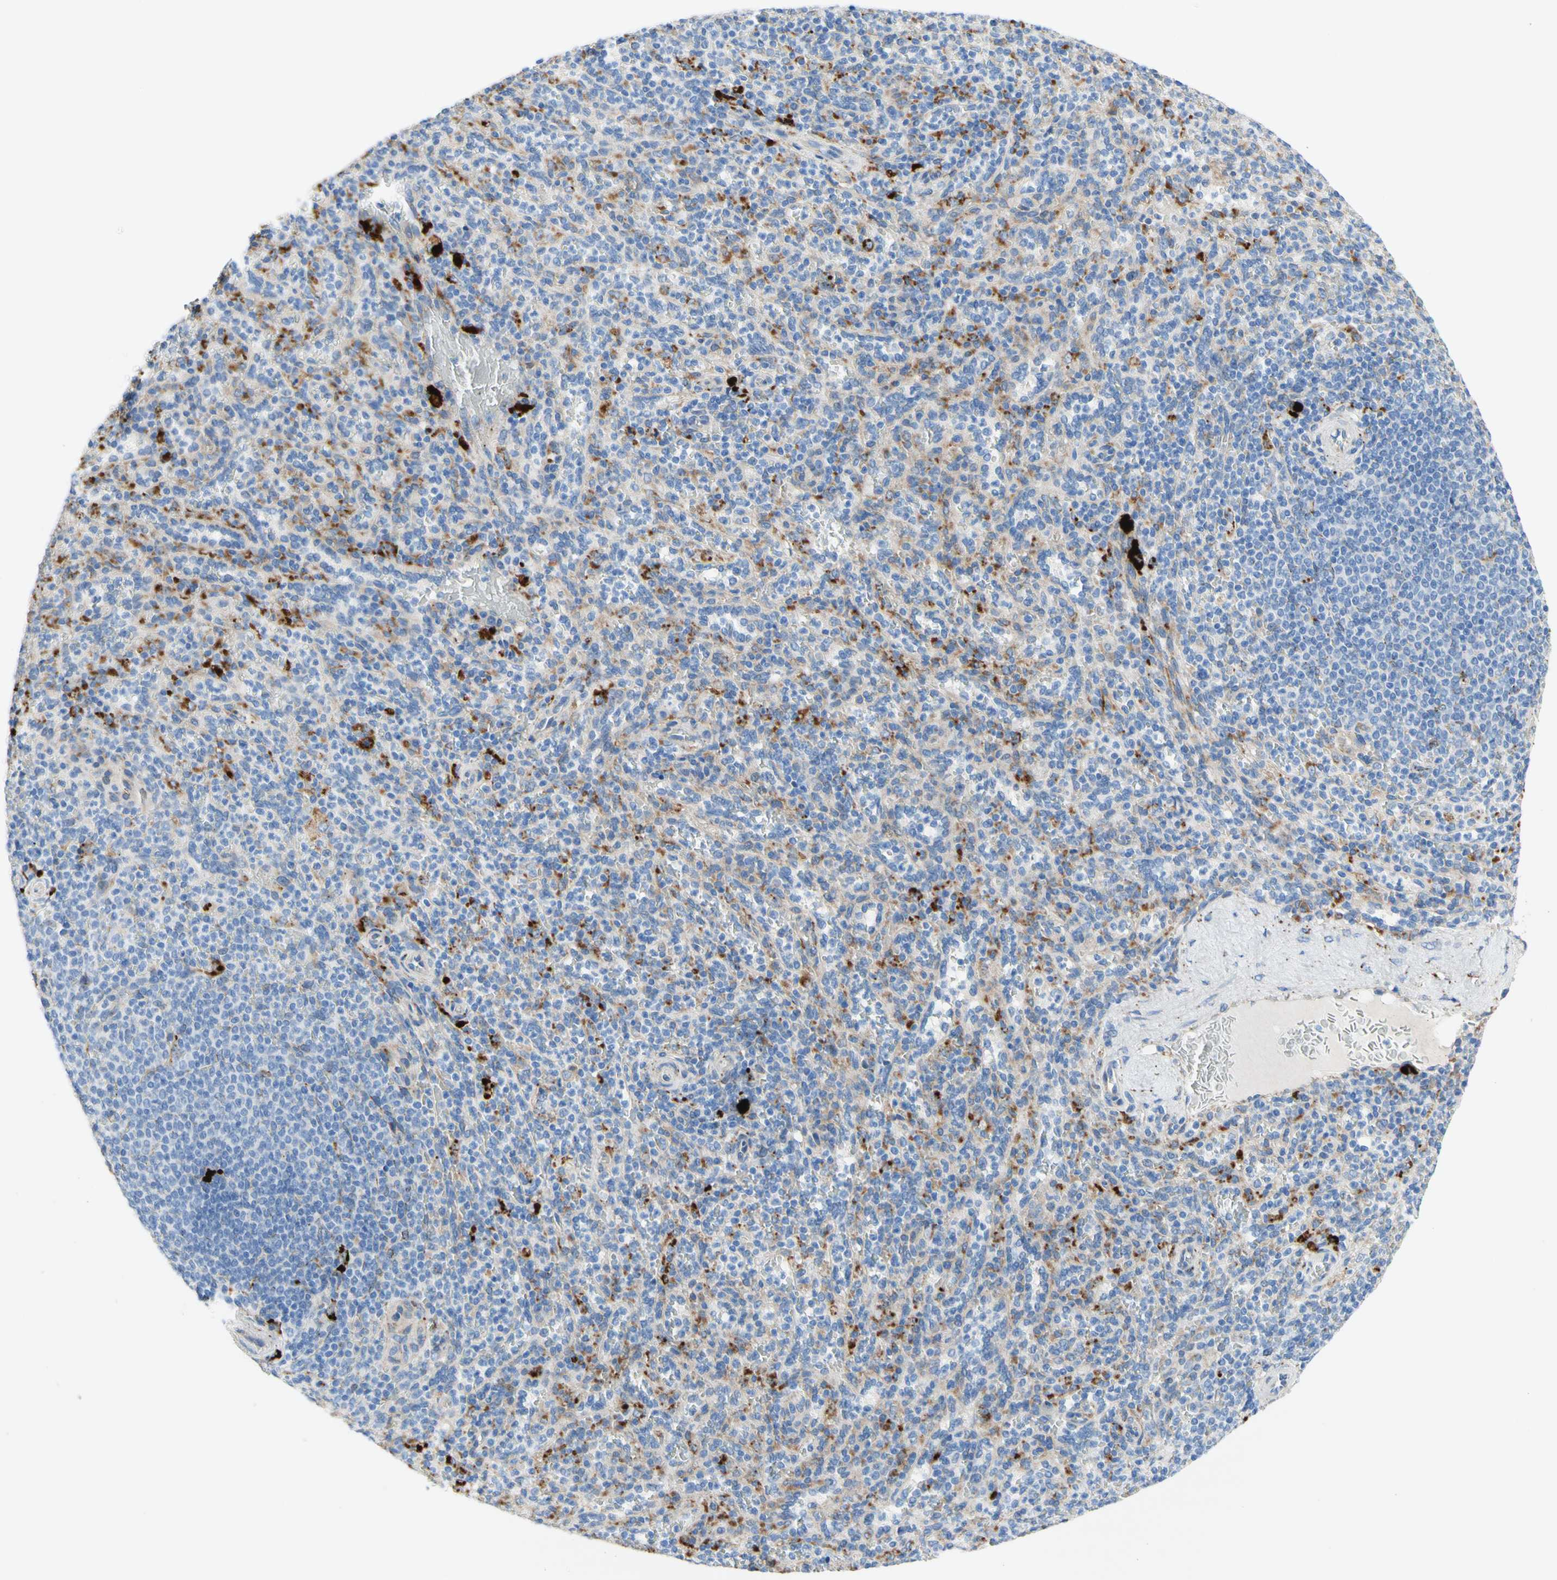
{"staining": {"intensity": "strong", "quantity": "<25%", "location": "cytoplasmic/membranous"}, "tissue": "spleen", "cell_type": "Cells in red pulp", "image_type": "normal", "snomed": [{"axis": "morphology", "description": "Normal tissue, NOS"}, {"axis": "topography", "description": "Spleen"}], "caption": "There is medium levels of strong cytoplasmic/membranous expression in cells in red pulp of benign spleen, as demonstrated by immunohistochemical staining (brown color).", "gene": "URB2", "patient": {"sex": "male", "age": 36}}